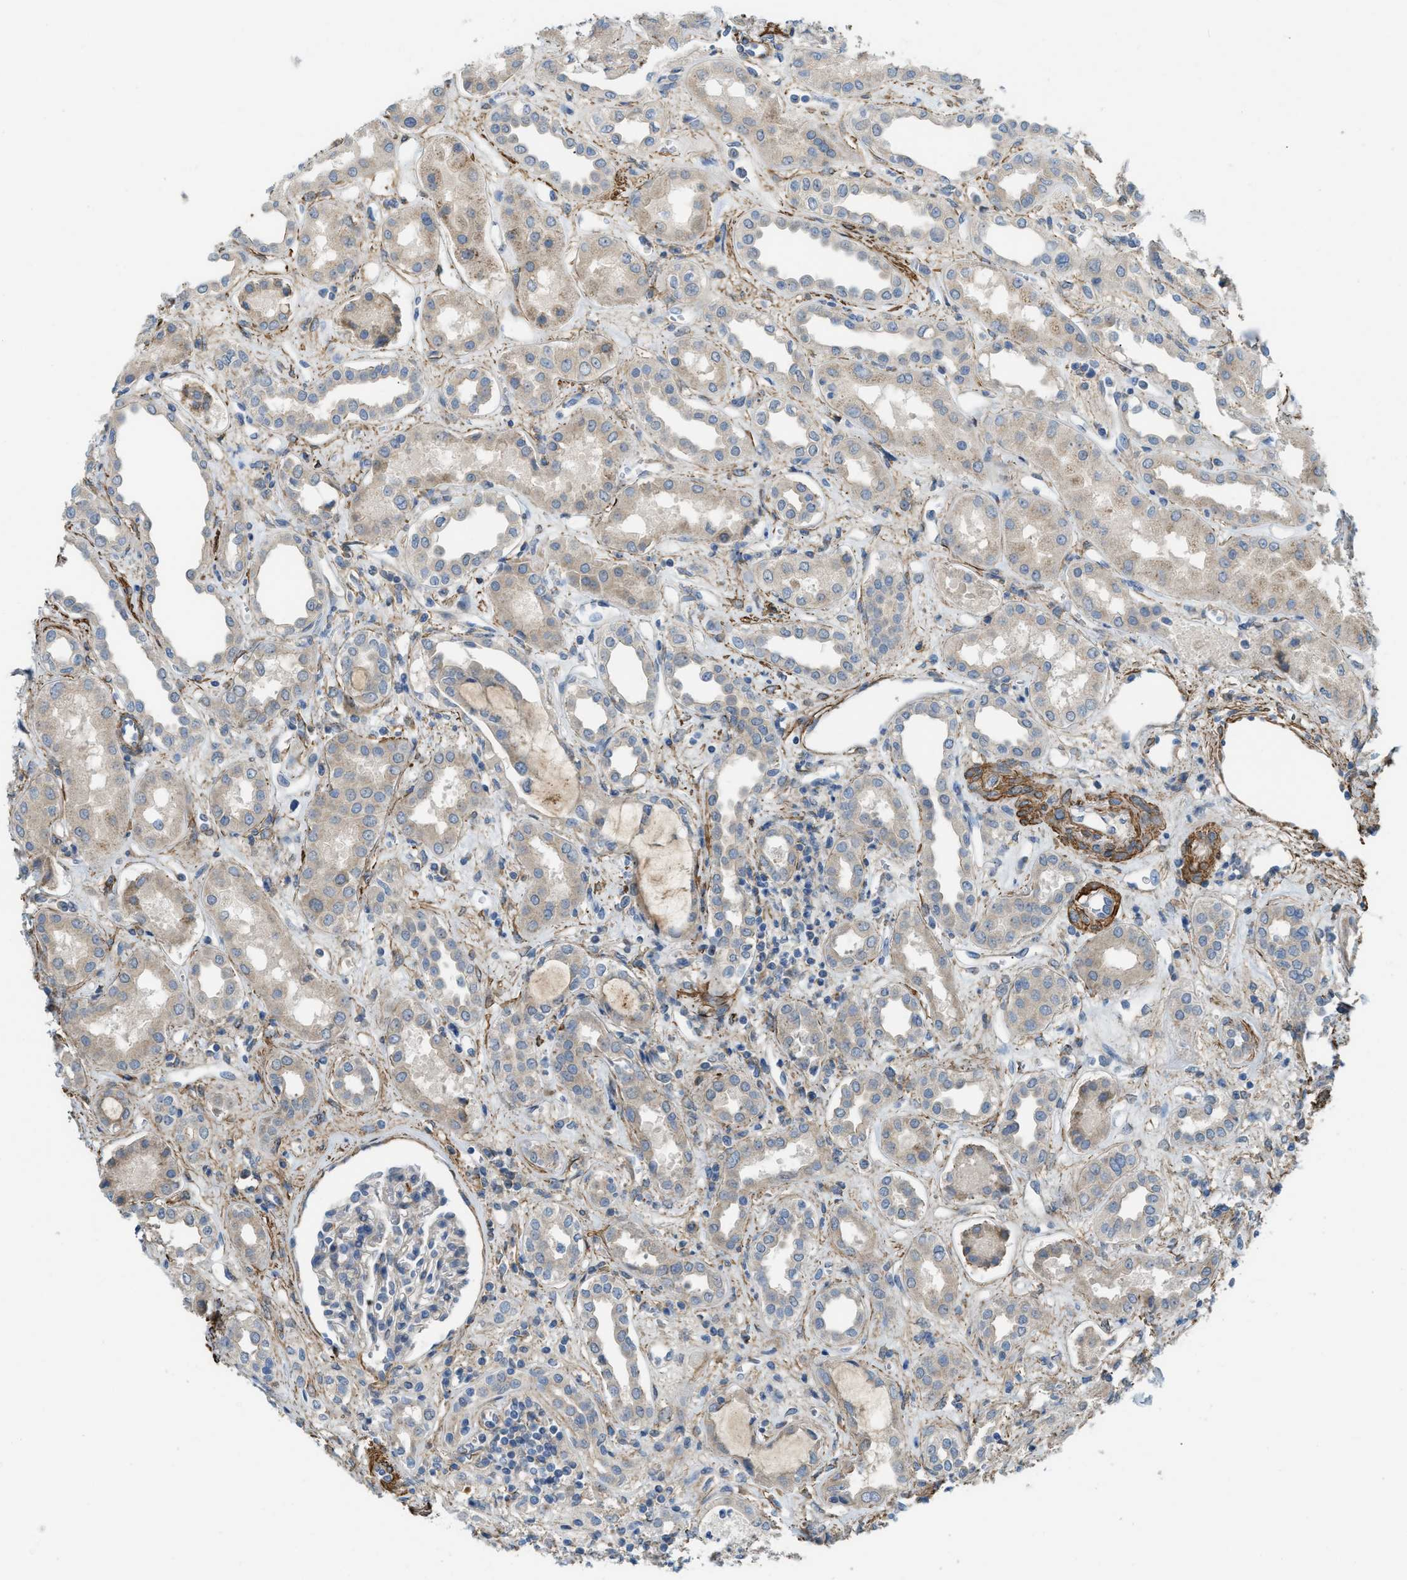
{"staining": {"intensity": "weak", "quantity": "<25%", "location": "cytoplasmic/membranous"}, "tissue": "kidney", "cell_type": "Cells in glomeruli", "image_type": "normal", "snomed": [{"axis": "morphology", "description": "Normal tissue, NOS"}, {"axis": "topography", "description": "Kidney"}], "caption": "Immunohistochemistry of benign kidney reveals no expression in cells in glomeruli. (DAB (3,3'-diaminobenzidine) immunohistochemistry visualized using brightfield microscopy, high magnification).", "gene": "BMPR1A", "patient": {"sex": "male", "age": 59}}